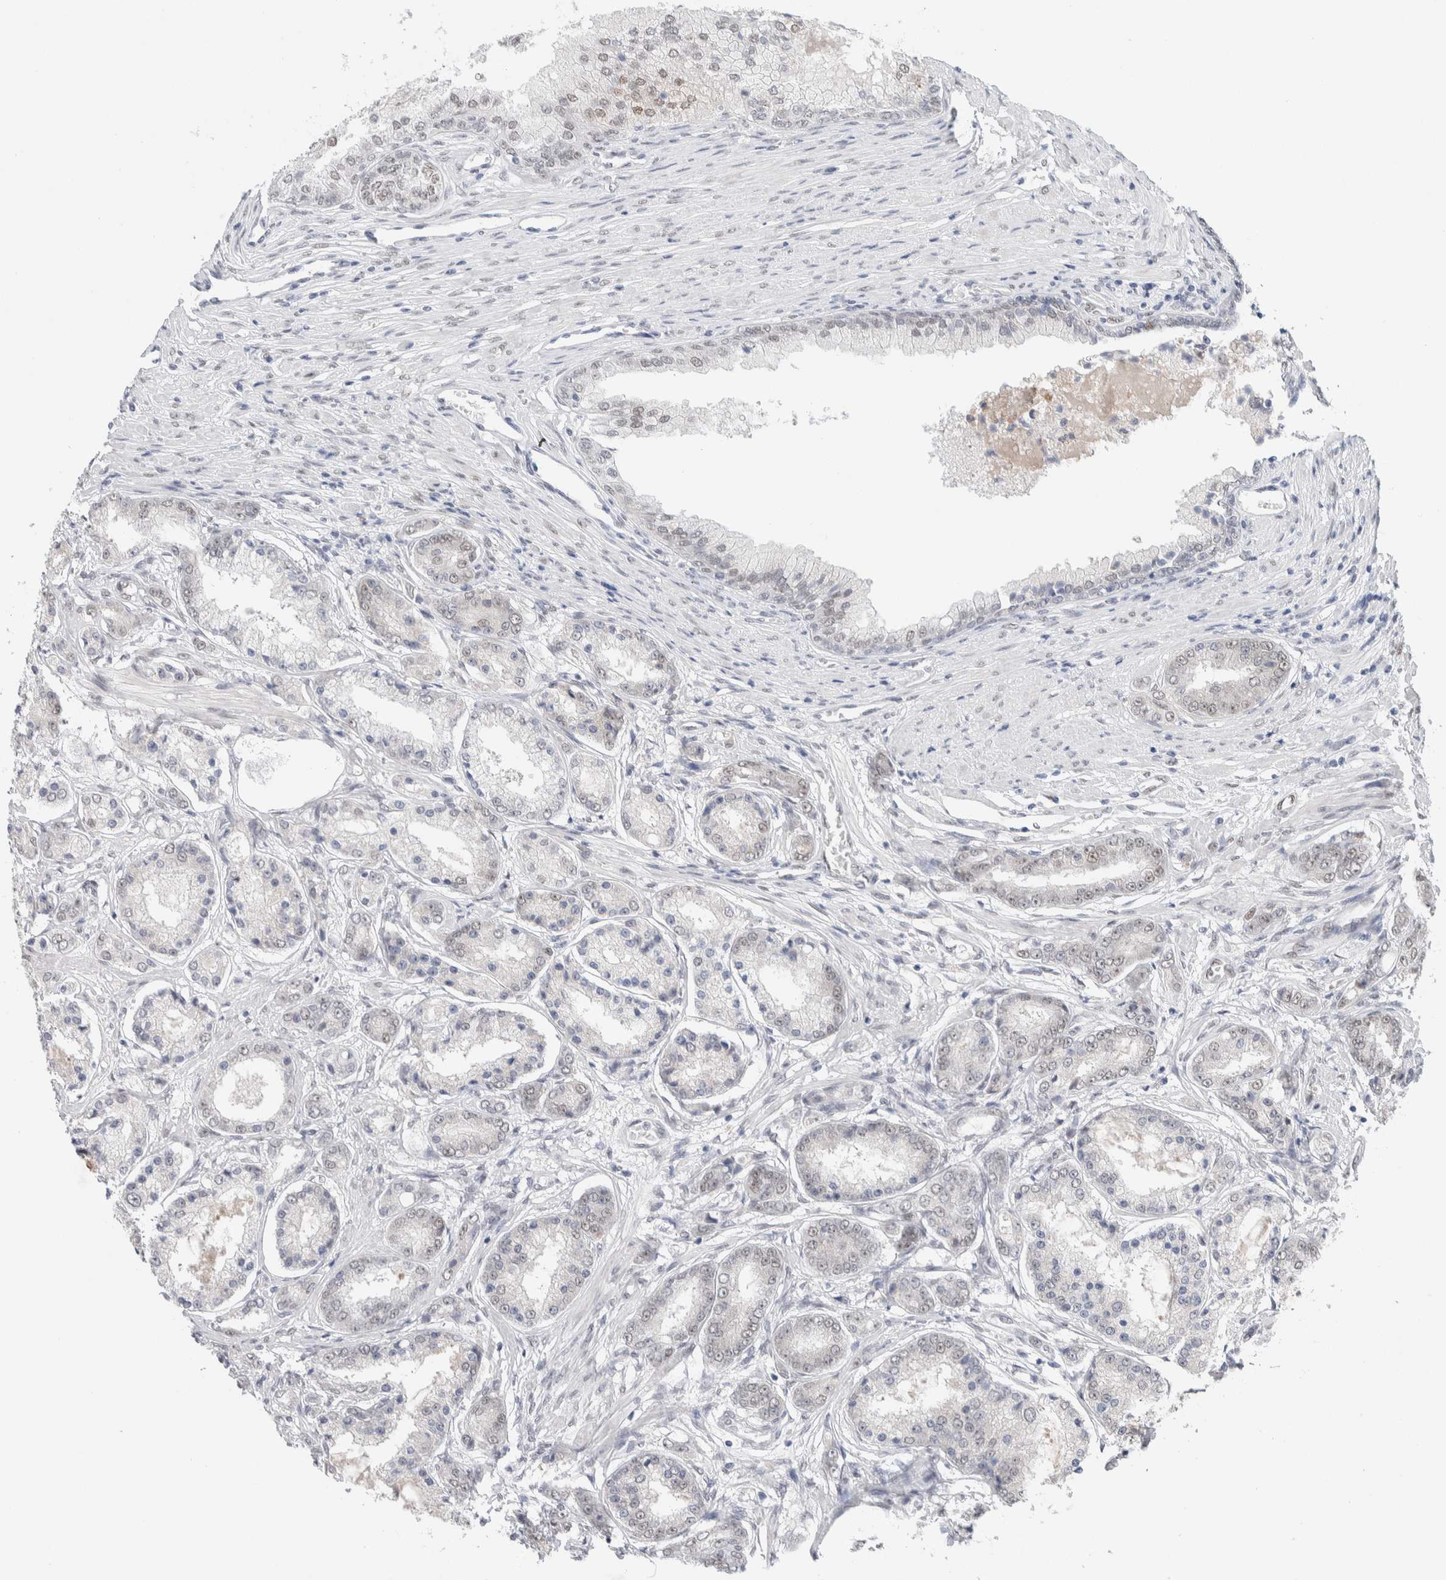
{"staining": {"intensity": "weak", "quantity": "<25%", "location": "nuclear"}, "tissue": "prostate cancer", "cell_type": "Tumor cells", "image_type": "cancer", "snomed": [{"axis": "morphology", "description": "Adenocarcinoma, High grade"}, {"axis": "topography", "description": "Prostate"}], "caption": "Protein analysis of prostate adenocarcinoma (high-grade) shows no significant expression in tumor cells.", "gene": "PRMT1", "patient": {"sex": "male", "age": 59}}